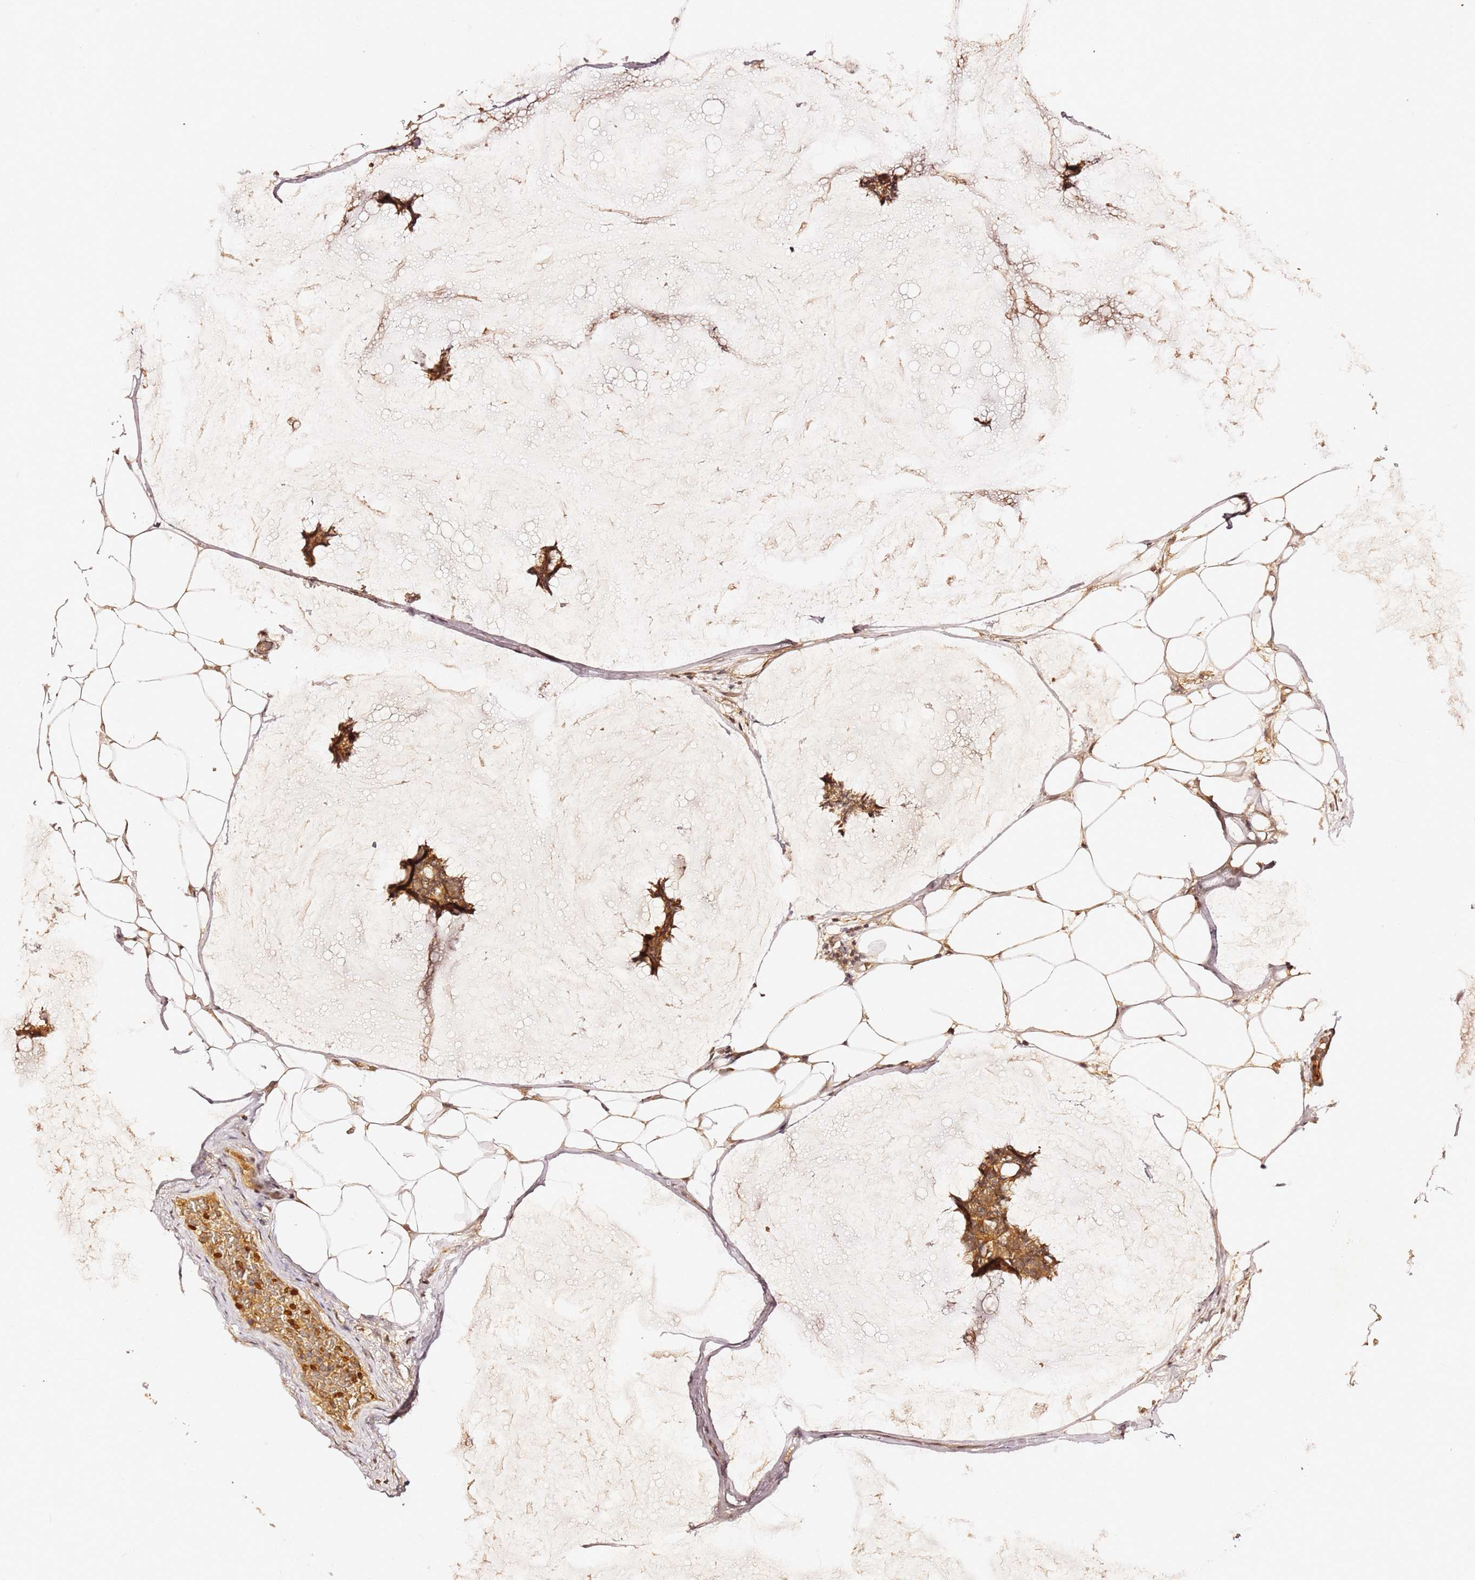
{"staining": {"intensity": "moderate", "quantity": ">75%", "location": "cytoplasmic/membranous"}, "tissue": "breast cancer", "cell_type": "Tumor cells", "image_type": "cancer", "snomed": [{"axis": "morphology", "description": "Duct carcinoma"}, {"axis": "topography", "description": "Breast"}], "caption": "Human invasive ductal carcinoma (breast) stained with a brown dye reveals moderate cytoplasmic/membranous positive expression in about >75% of tumor cells.", "gene": "OSBPL2", "patient": {"sex": "female", "age": 93}}